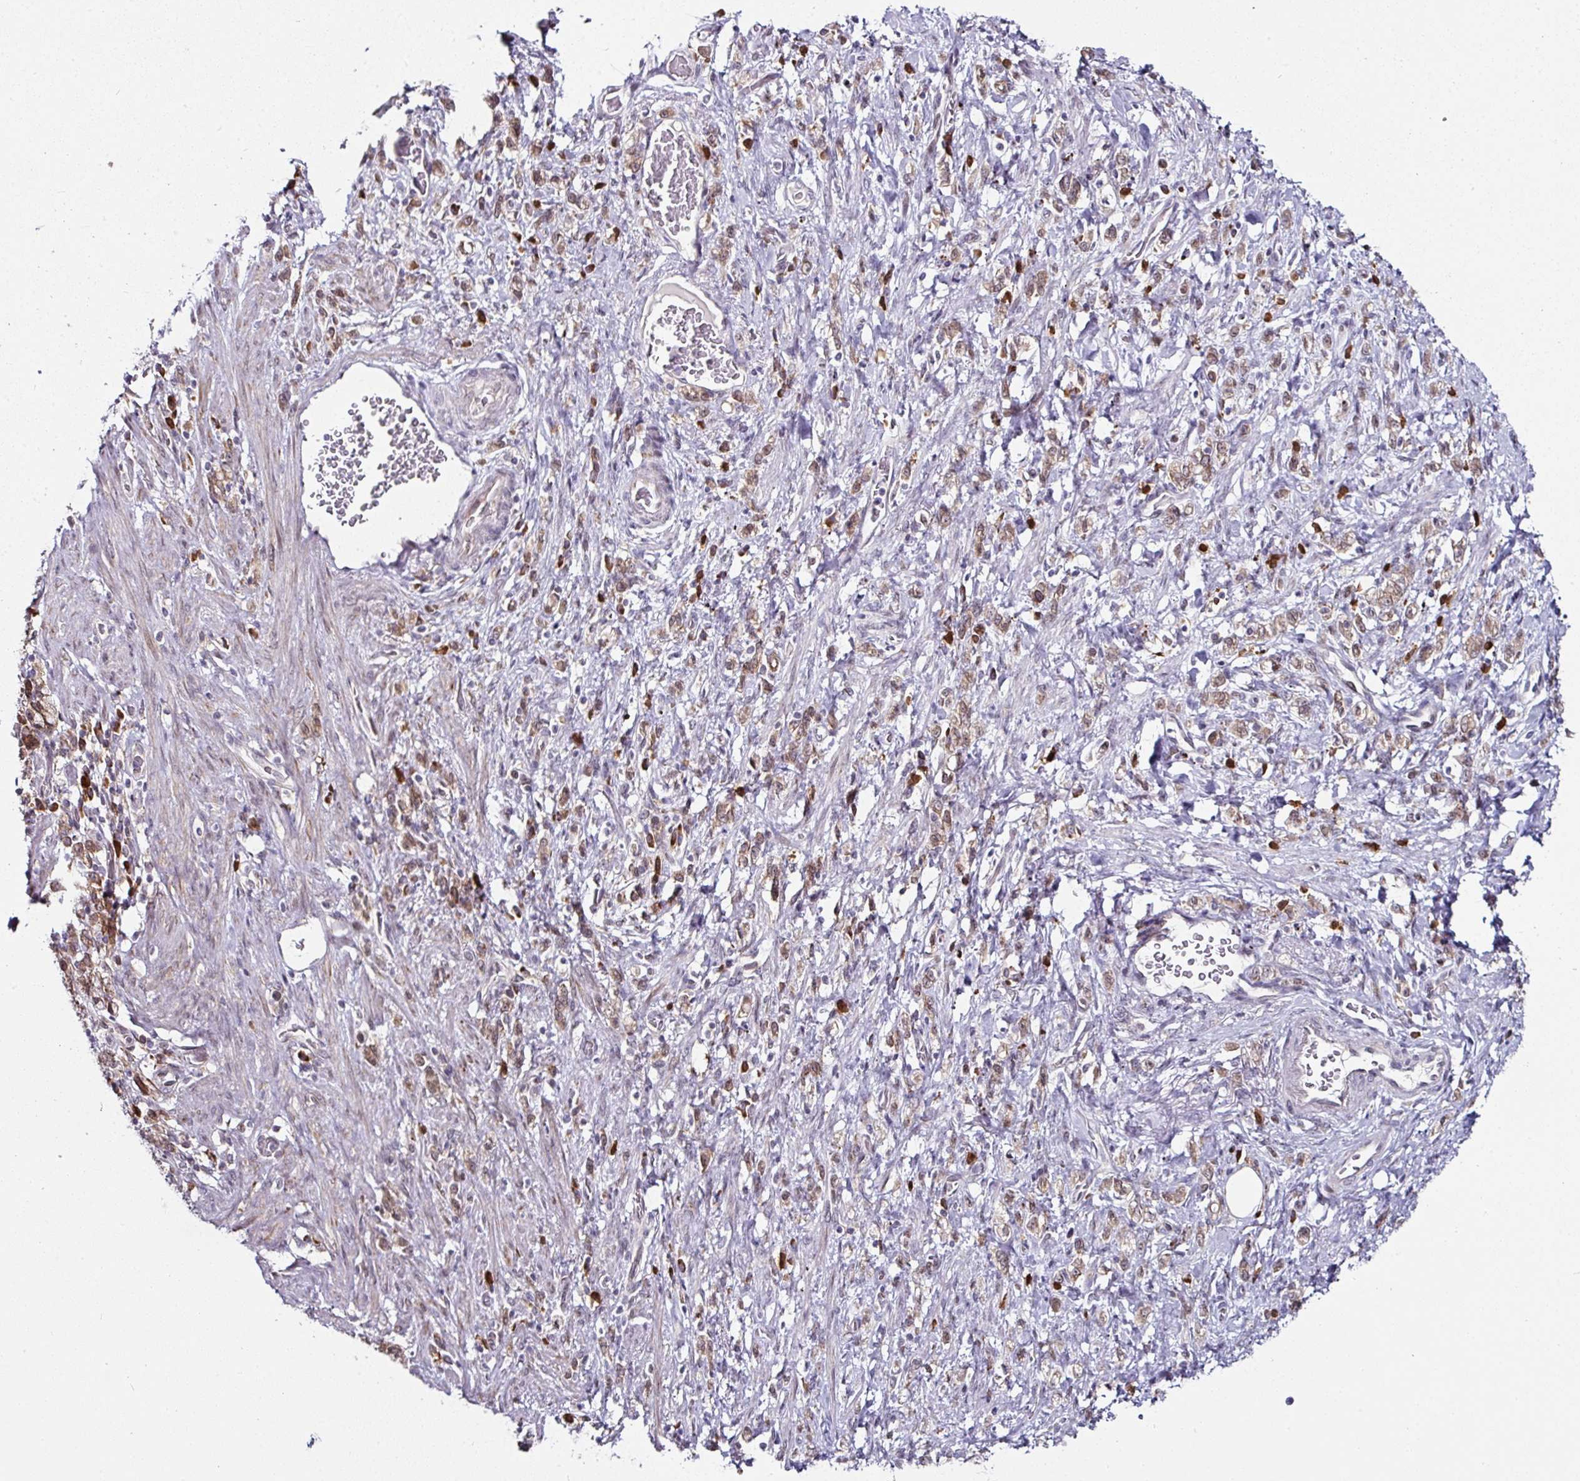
{"staining": {"intensity": "moderate", "quantity": ">75%", "location": "cytoplasmic/membranous"}, "tissue": "stomach cancer", "cell_type": "Tumor cells", "image_type": "cancer", "snomed": [{"axis": "morphology", "description": "Adenocarcinoma, NOS"}, {"axis": "topography", "description": "Stomach"}], "caption": "Stomach cancer stained with a protein marker demonstrates moderate staining in tumor cells.", "gene": "APOLD1", "patient": {"sex": "male", "age": 77}}